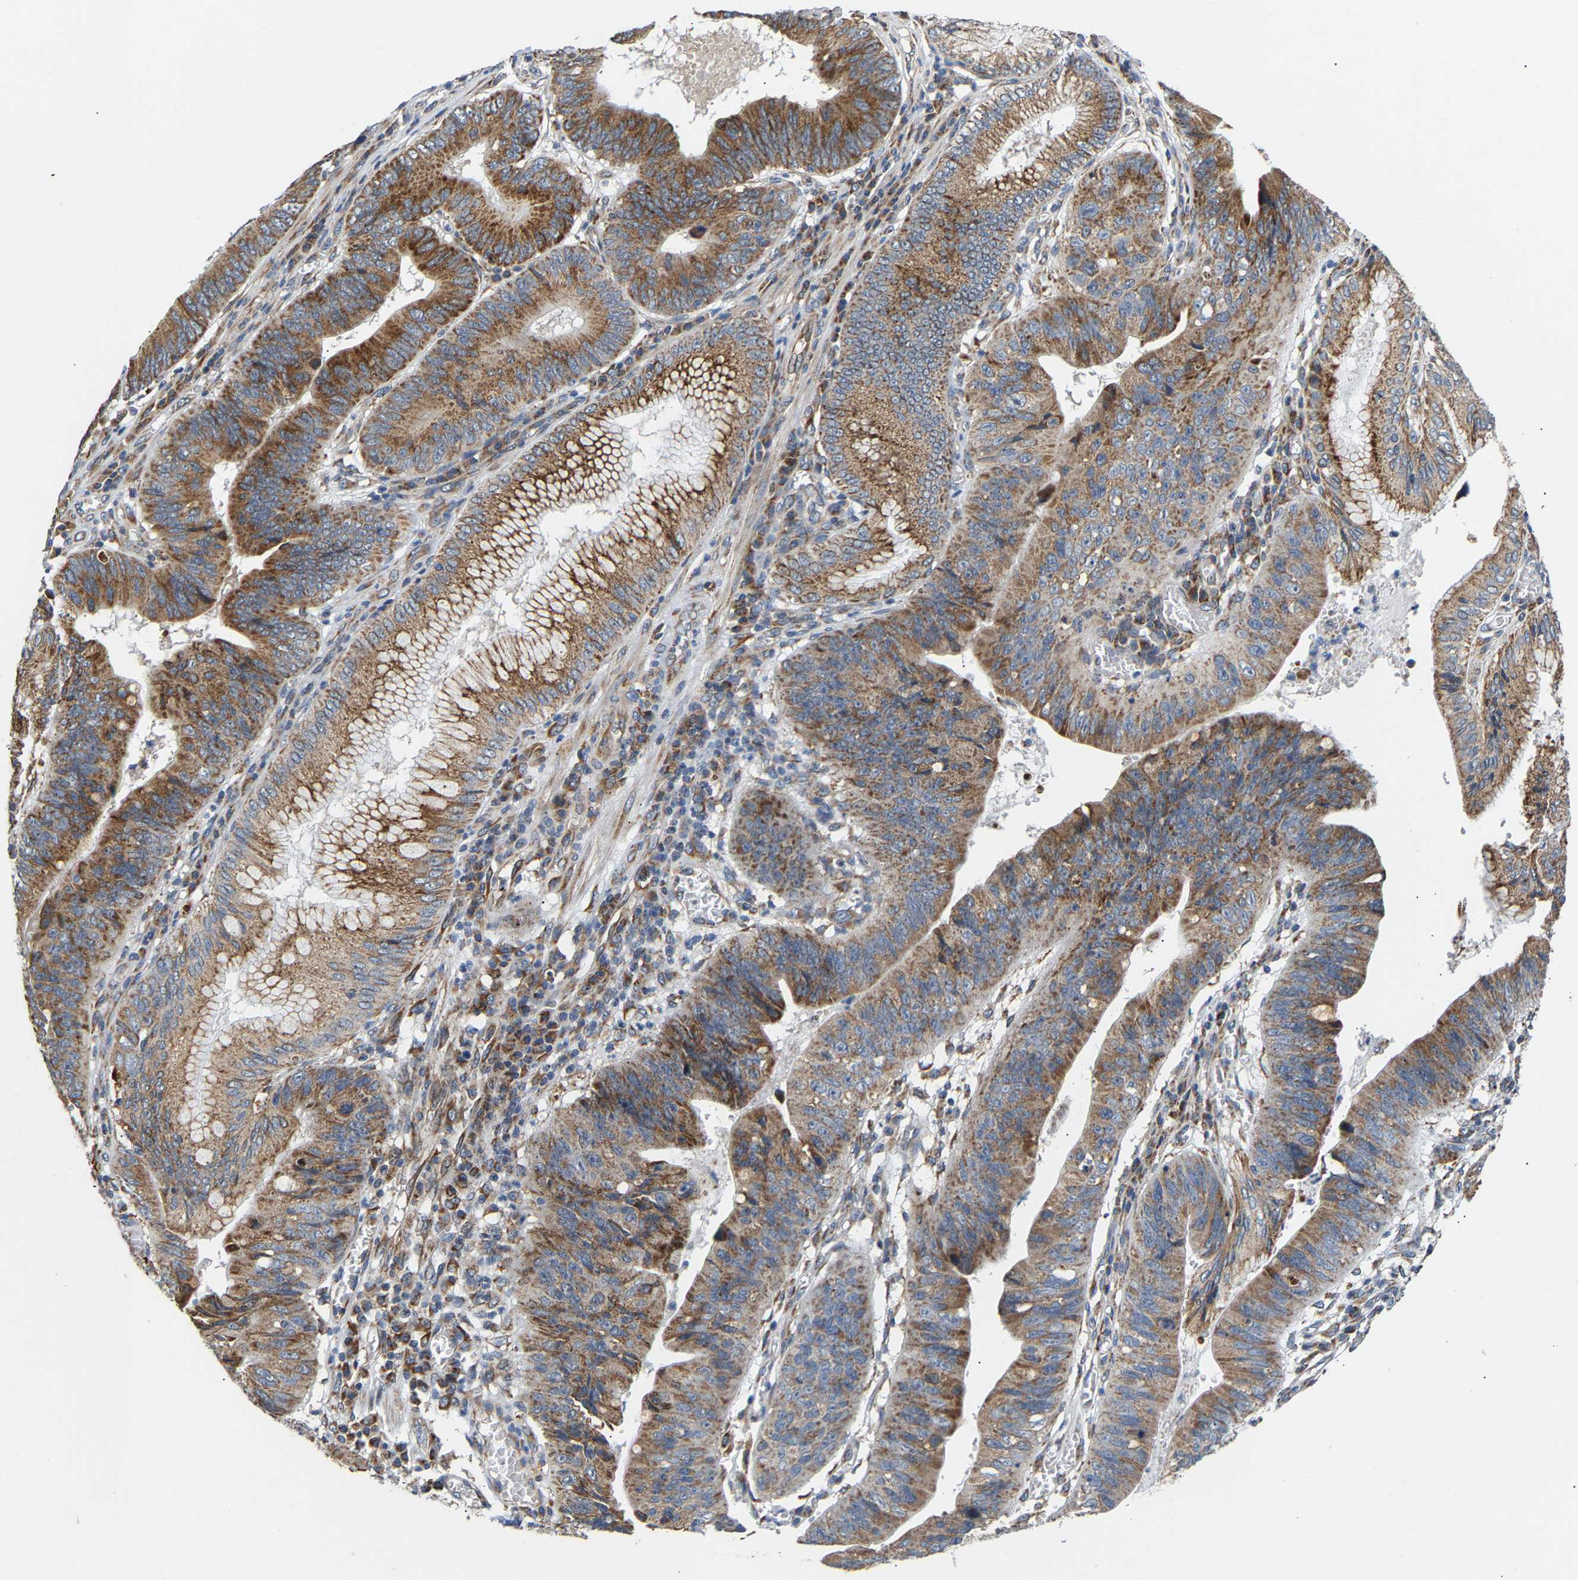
{"staining": {"intensity": "moderate", "quantity": ">75%", "location": "cytoplasmic/membranous"}, "tissue": "stomach cancer", "cell_type": "Tumor cells", "image_type": "cancer", "snomed": [{"axis": "morphology", "description": "Adenocarcinoma, NOS"}, {"axis": "topography", "description": "Stomach"}], "caption": "Immunohistochemical staining of human stomach cancer reveals medium levels of moderate cytoplasmic/membranous expression in approximately >75% of tumor cells.", "gene": "TMEM168", "patient": {"sex": "male", "age": 59}}